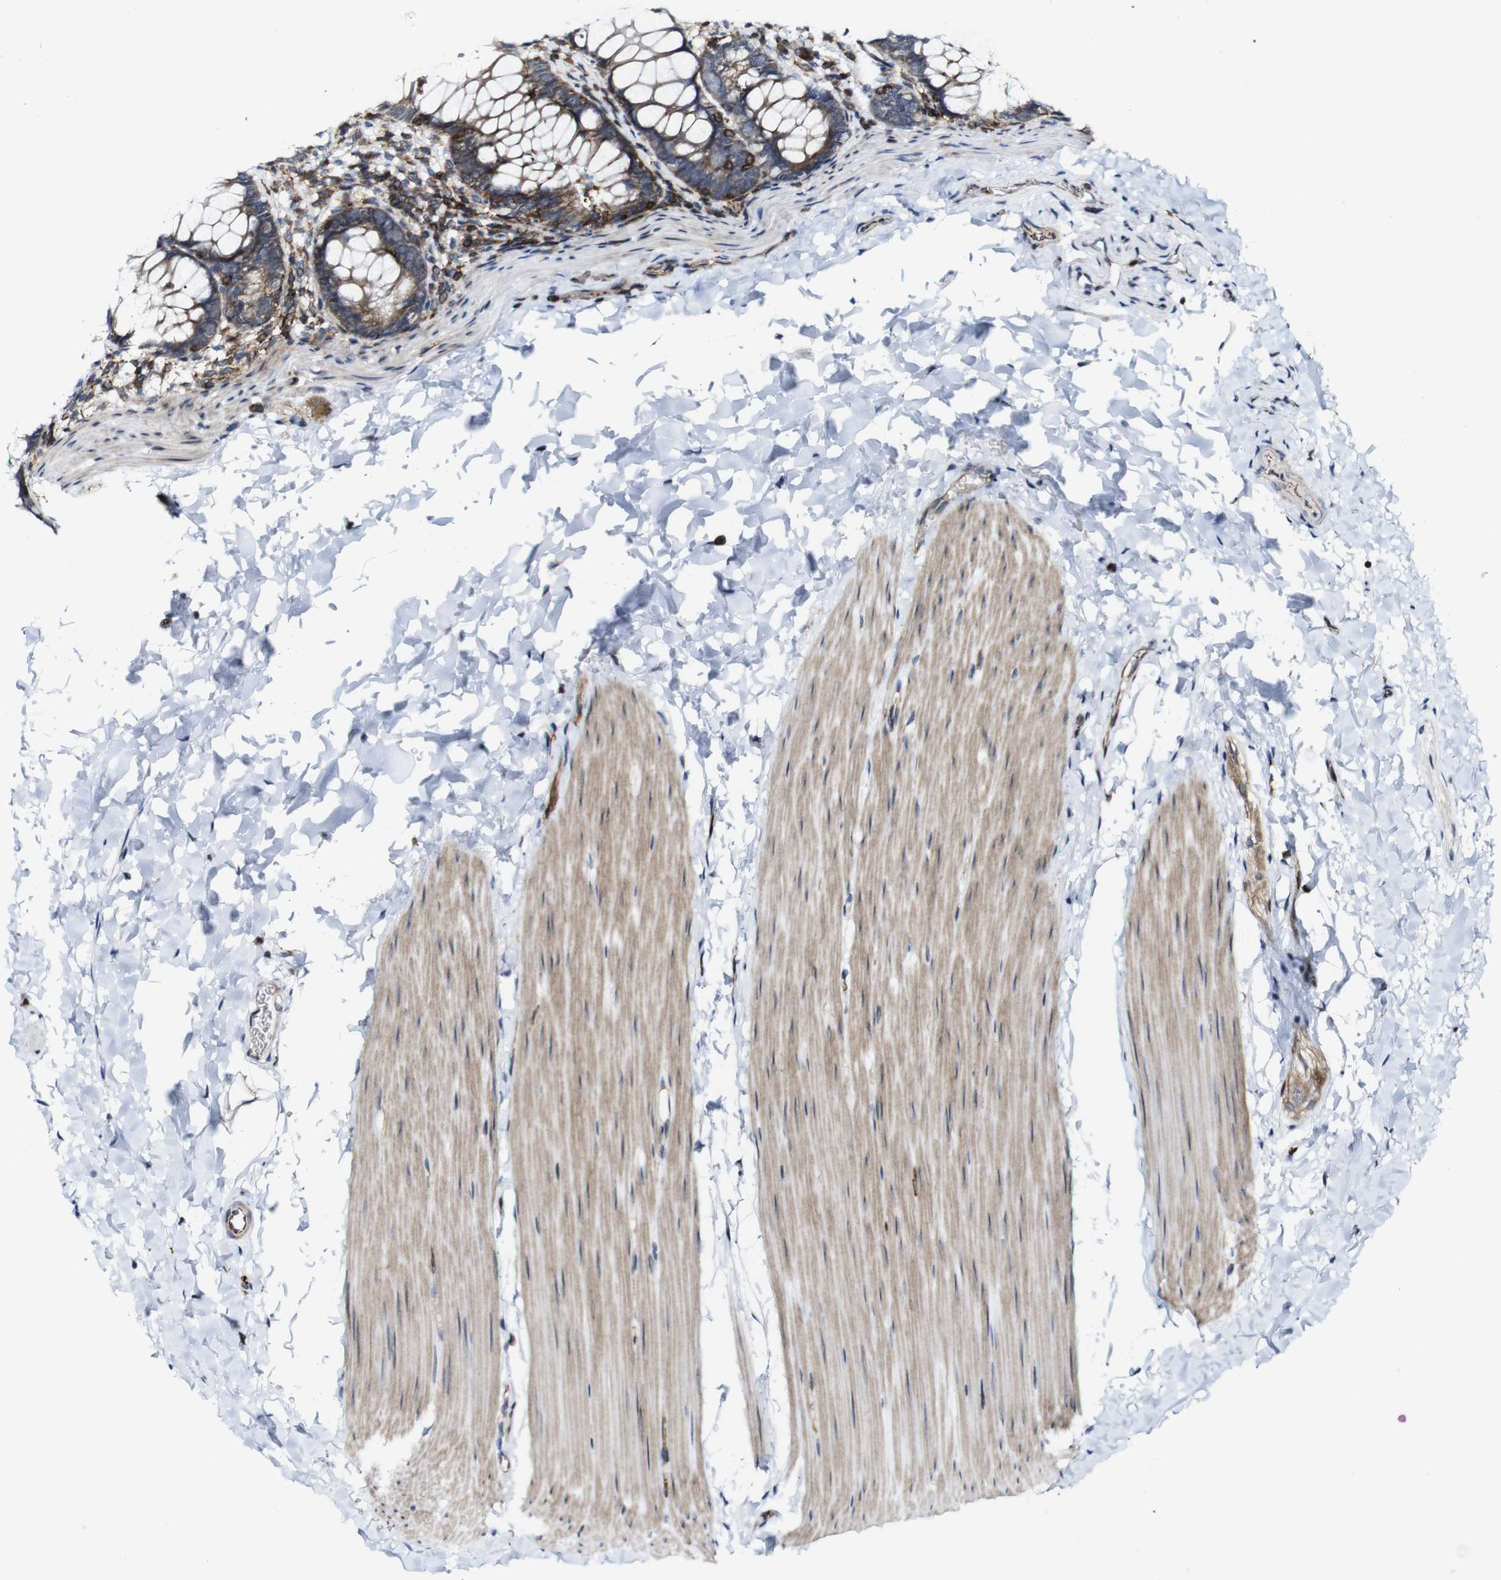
{"staining": {"intensity": "moderate", "quantity": ">75%", "location": "cytoplasmic/membranous"}, "tissue": "rectum", "cell_type": "Glandular cells", "image_type": "normal", "snomed": [{"axis": "morphology", "description": "Normal tissue, NOS"}, {"axis": "topography", "description": "Rectum"}], "caption": "This image shows immunohistochemistry (IHC) staining of normal rectum, with medium moderate cytoplasmic/membranous staining in about >75% of glandular cells.", "gene": "JAK2", "patient": {"sex": "female", "age": 24}}